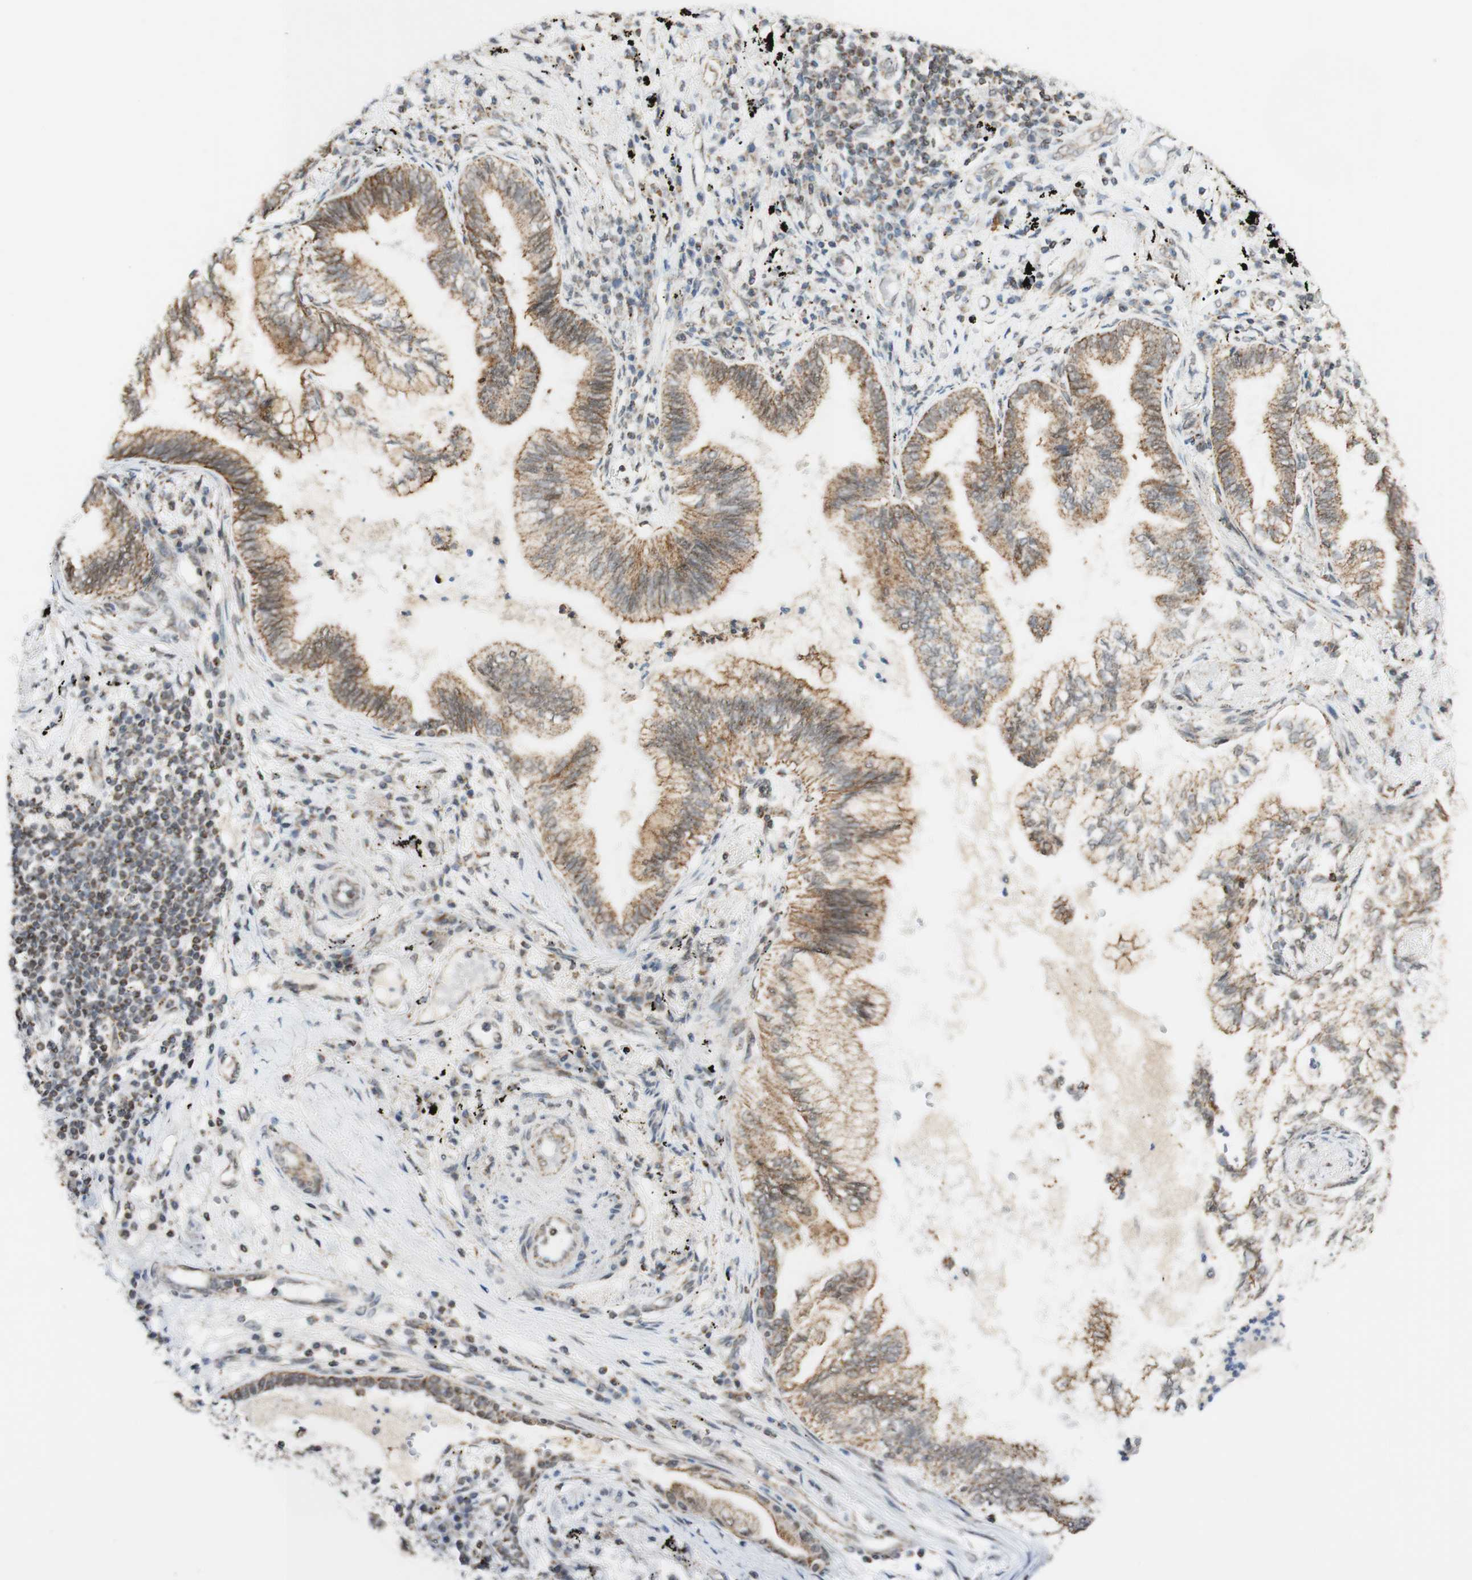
{"staining": {"intensity": "moderate", "quantity": ">75%", "location": "cytoplasmic/membranous"}, "tissue": "lung cancer", "cell_type": "Tumor cells", "image_type": "cancer", "snomed": [{"axis": "morphology", "description": "Normal tissue, NOS"}, {"axis": "morphology", "description": "Adenocarcinoma, NOS"}, {"axis": "topography", "description": "Bronchus"}, {"axis": "topography", "description": "Lung"}], "caption": "IHC of lung cancer displays medium levels of moderate cytoplasmic/membranous expression in about >75% of tumor cells.", "gene": "ZNF782", "patient": {"sex": "female", "age": 70}}